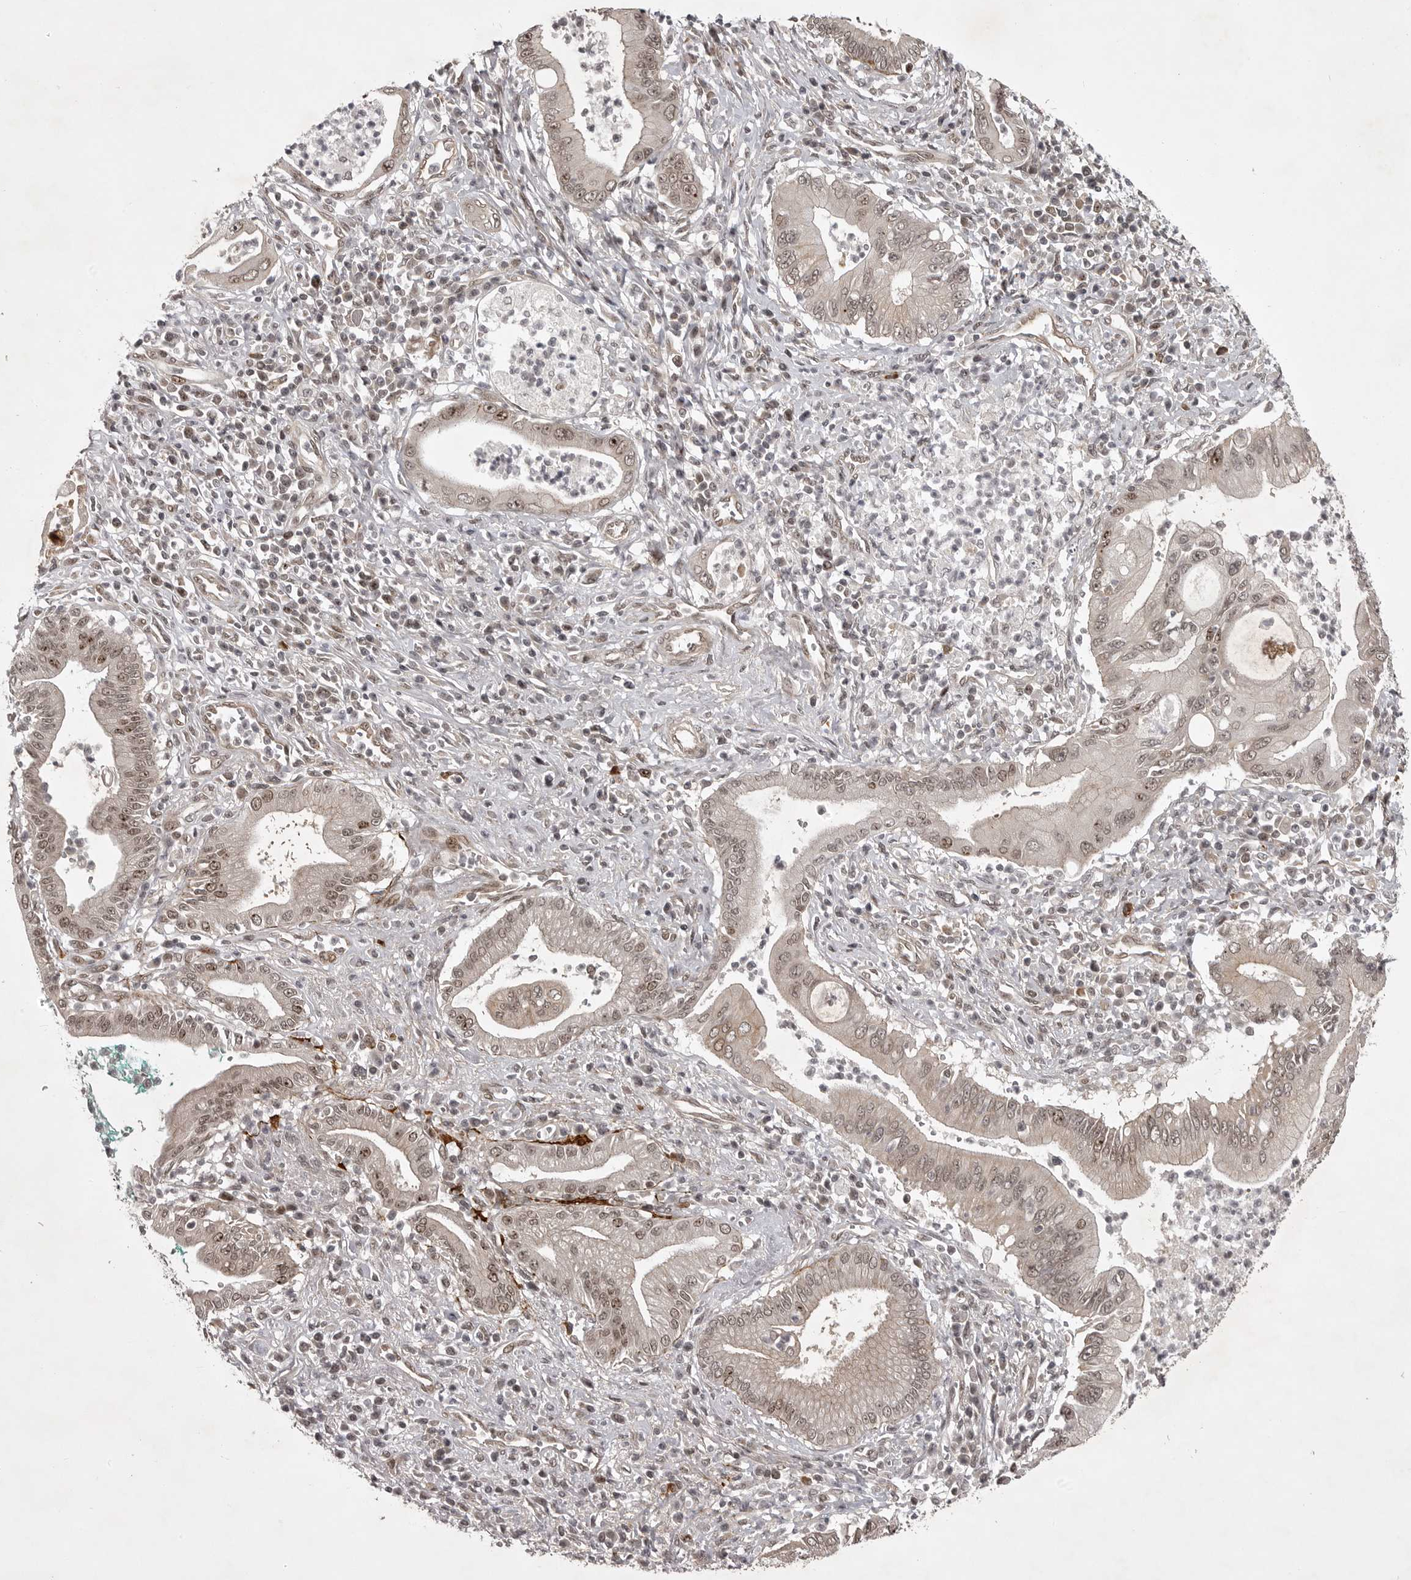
{"staining": {"intensity": "weak", "quantity": ">75%", "location": "nuclear"}, "tissue": "pancreatic cancer", "cell_type": "Tumor cells", "image_type": "cancer", "snomed": [{"axis": "morphology", "description": "Adenocarcinoma, NOS"}, {"axis": "topography", "description": "Pancreas"}], "caption": "An IHC micrograph of neoplastic tissue is shown. Protein staining in brown labels weak nuclear positivity in adenocarcinoma (pancreatic) within tumor cells.", "gene": "SNX16", "patient": {"sex": "male", "age": 78}}